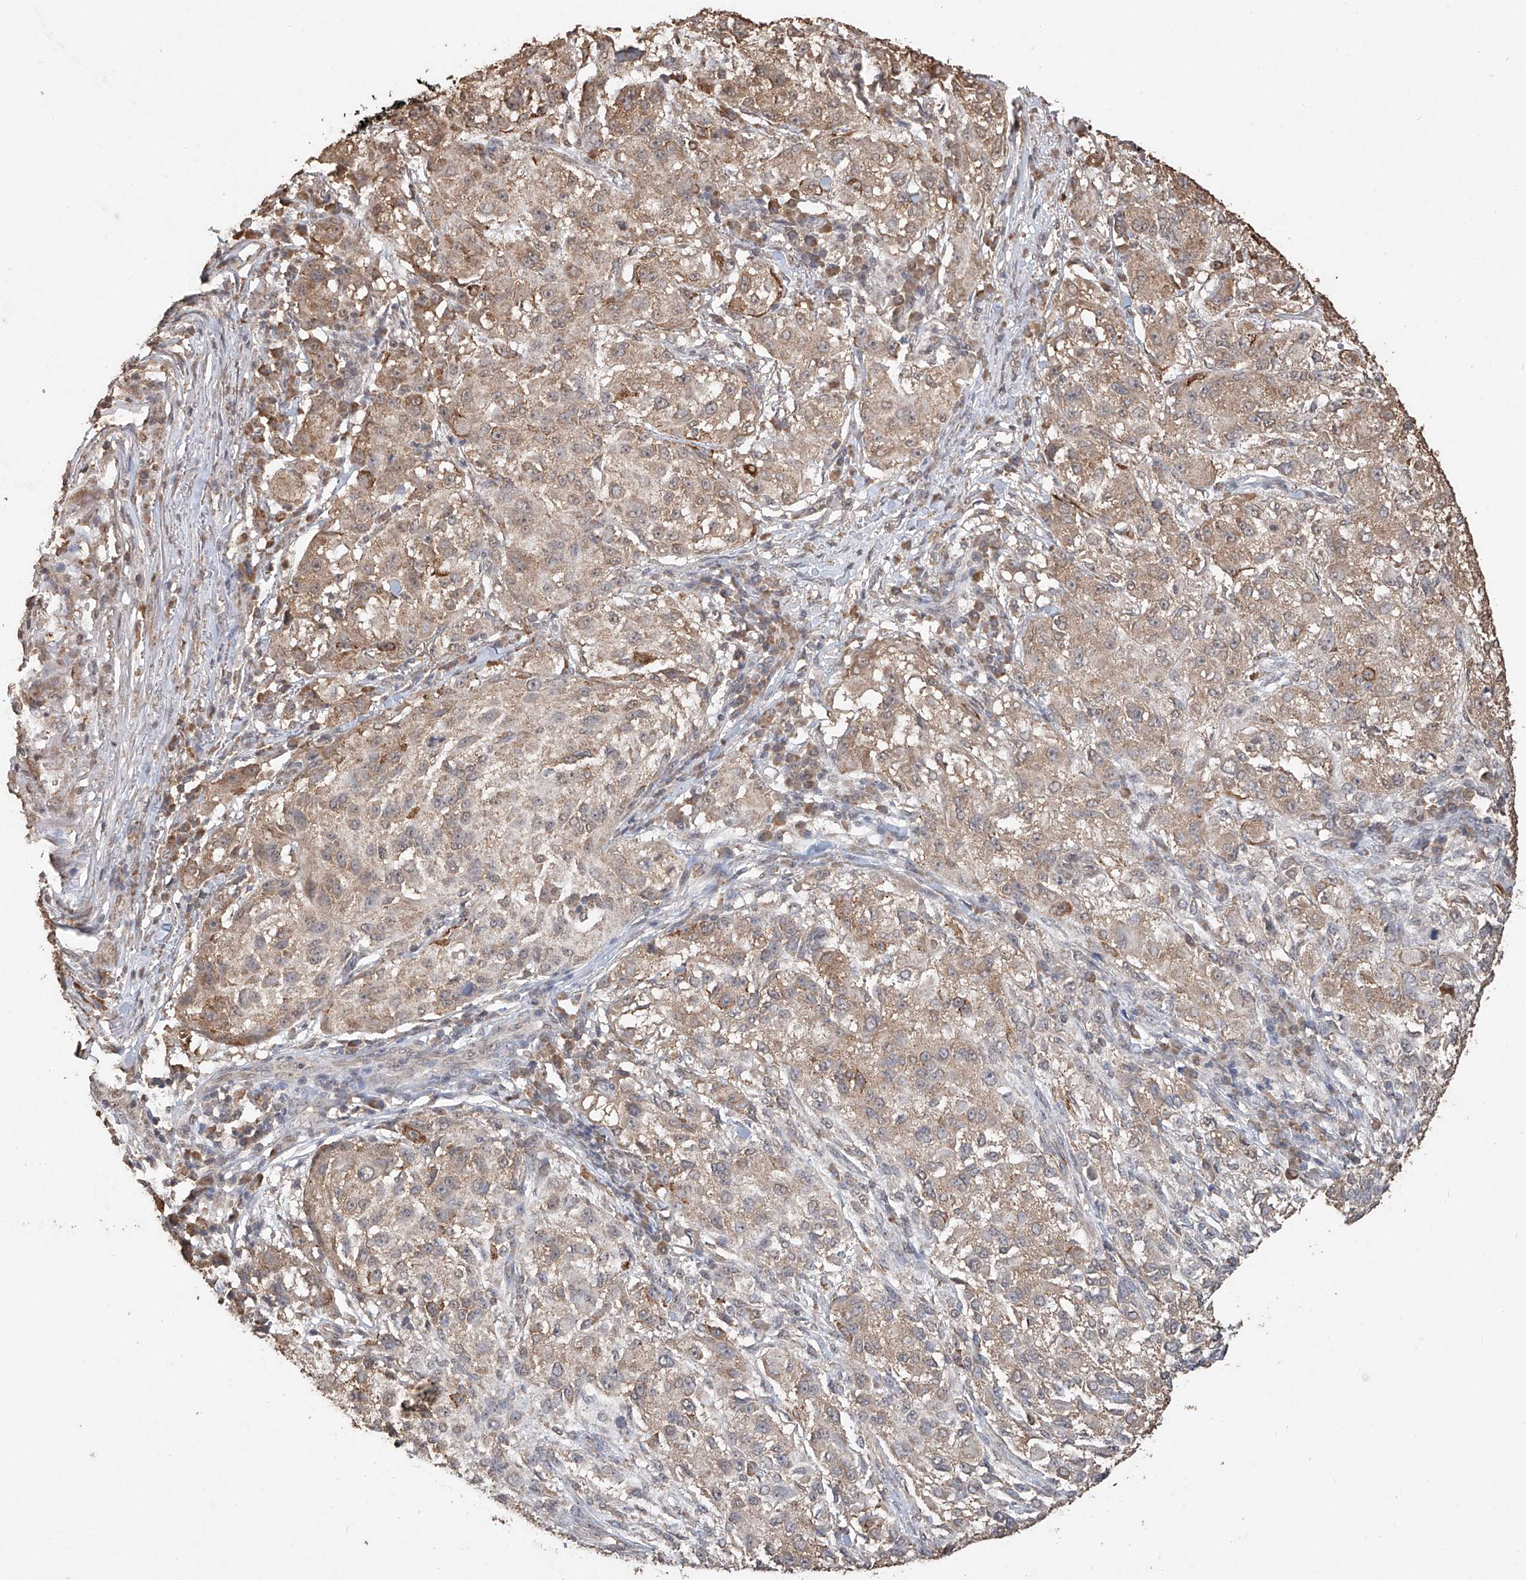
{"staining": {"intensity": "moderate", "quantity": ">75%", "location": "cytoplasmic/membranous"}, "tissue": "melanoma", "cell_type": "Tumor cells", "image_type": "cancer", "snomed": [{"axis": "morphology", "description": "Necrosis, NOS"}, {"axis": "morphology", "description": "Malignant melanoma, NOS"}, {"axis": "topography", "description": "Skin"}], "caption": "High-power microscopy captured an IHC image of melanoma, revealing moderate cytoplasmic/membranous positivity in about >75% of tumor cells. The staining was performed using DAB (3,3'-diaminobenzidine) to visualize the protein expression in brown, while the nuclei were stained in blue with hematoxylin (Magnification: 20x).", "gene": "ELOVL1", "patient": {"sex": "female", "age": 87}}